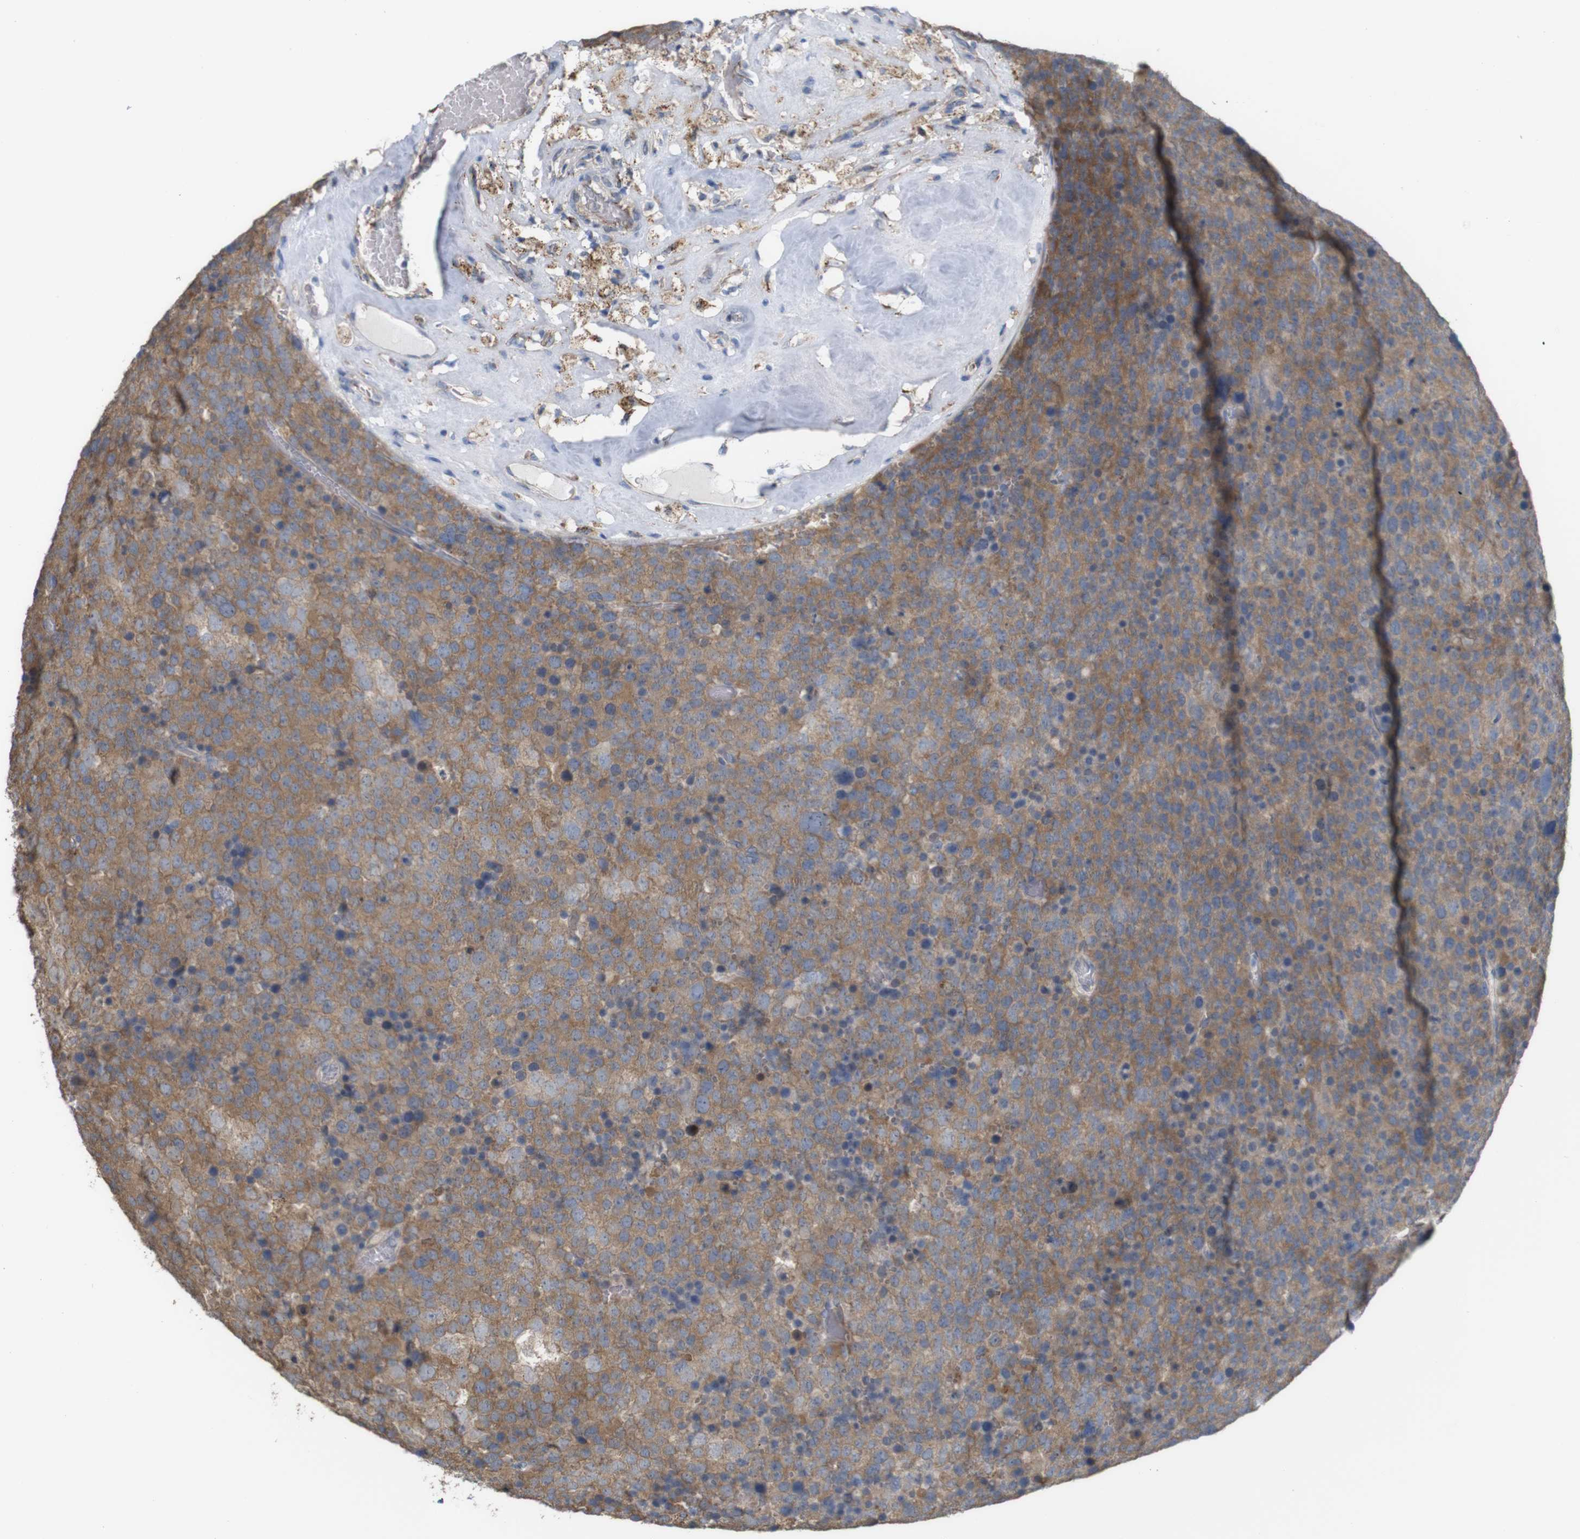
{"staining": {"intensity": "weak", "quantity": ">75%", "location": "cytoplasmic/membranous"}, "tissue": "testis cancer", "cell_type": "Tumor cells", "image_type": "cancer", "snomed": [{"axis": "morphology", "description": "Seminoma, NOS"}, {"axis": "topography", "description": "Testis"}], "caption": "Immunohistochemical staining of testis cancer (seminoma) reveals low levels of weak cytoplasmic/membranous expression in about >75% of tumor cells.", "gene": "PTPRR", "patient": {"sex": "male", "age": 71}}